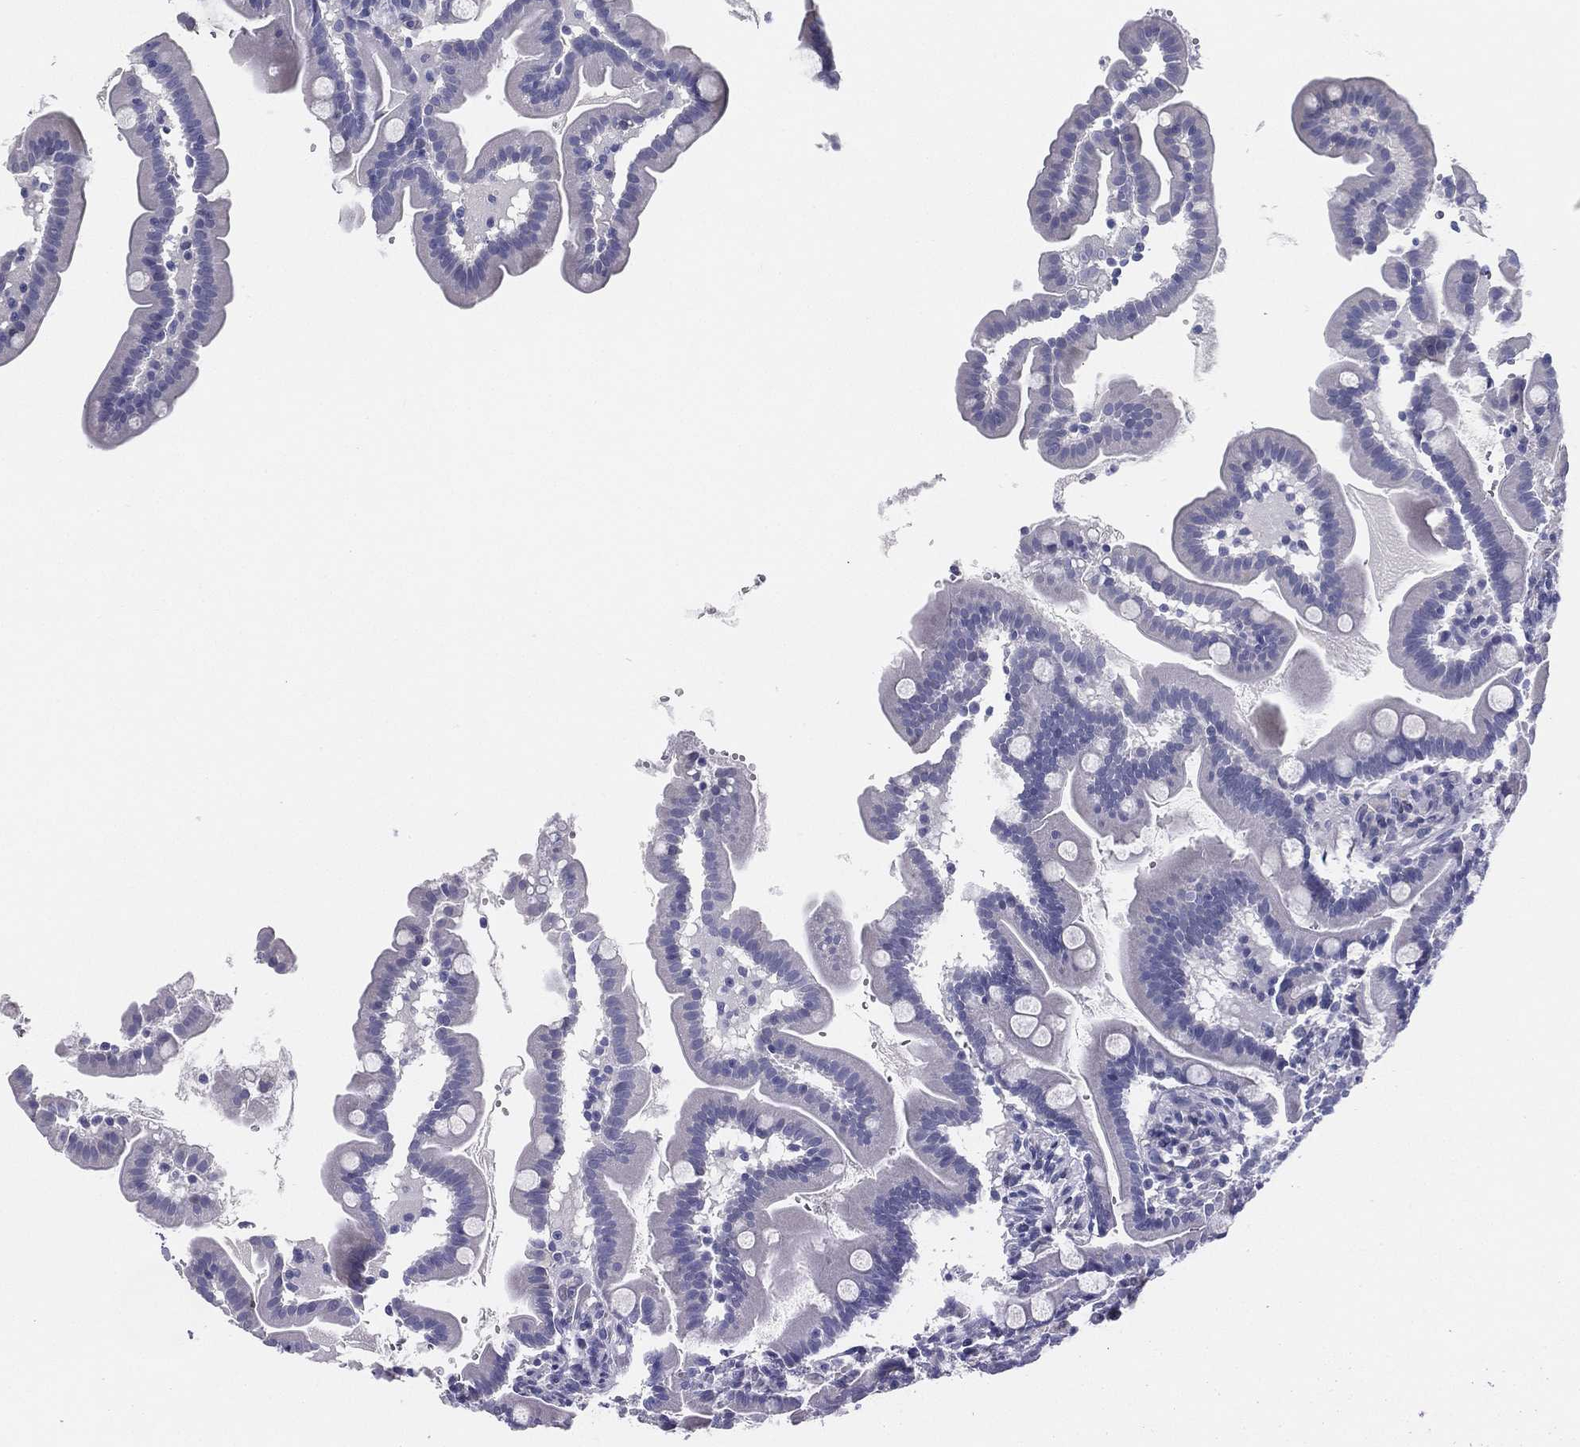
{"staining": {"intensity": "negative", "quantity": "none", "location": "none"}, "tissue": "small intestine", "cell_type": "Glandular cells", "image_type": "normal", "snomed": [{"axis": "morphology", "description": "Normal tissue, NOS"}, {"axis": "topography", "description": "Small intestine"}], "caption": "Immunohistochemical staining of benign small intestine demonstrates no significant positivity in glandular cells.", "gene": "STS", "patient": {"sex": "female", "age": 44}}